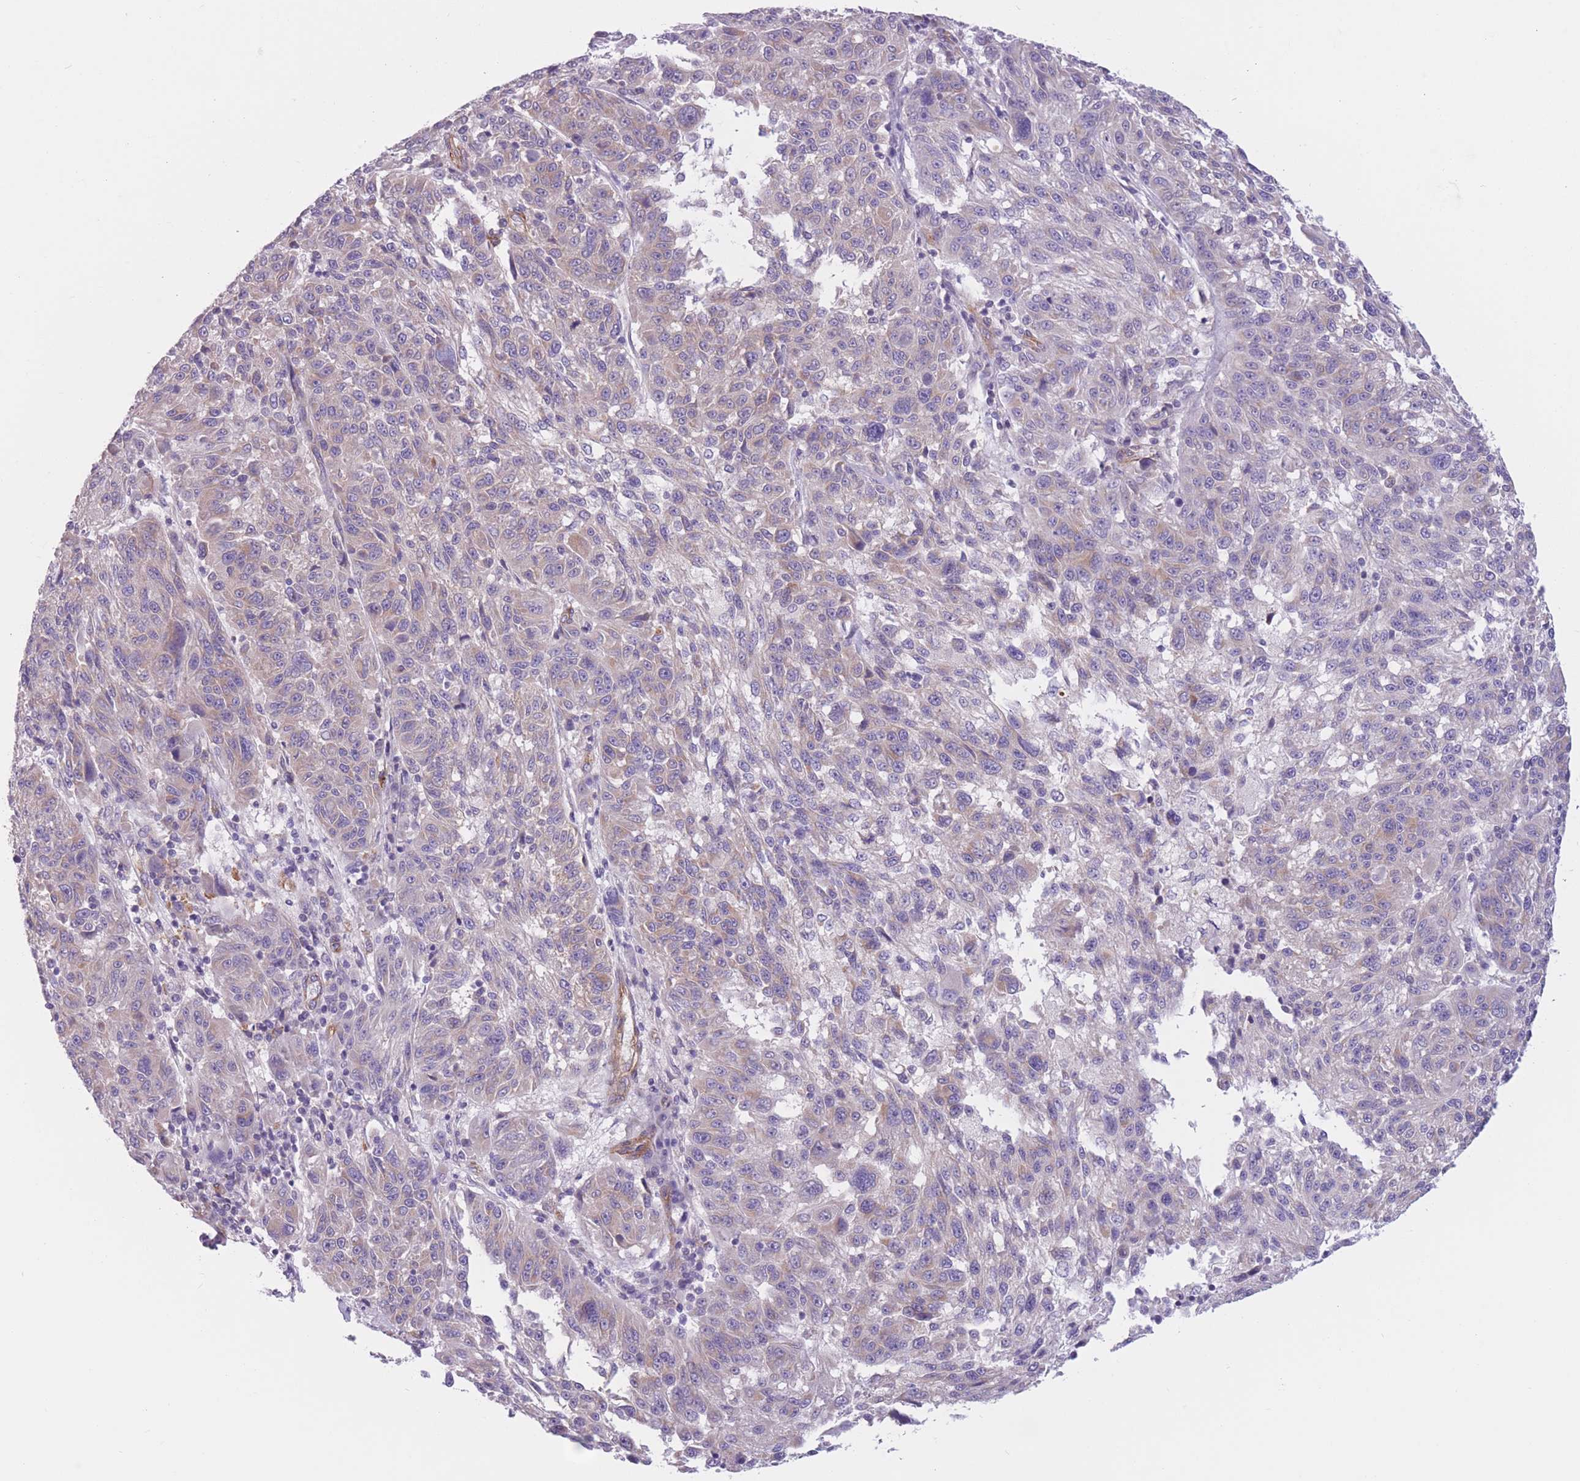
{"staining": {"intensity": "negative", "quantity": "none", "location": "none"}, "tissue": "melanoma", "cell_type": "Tumor cells", "image_type": "cancer", "snomed": [{"axis": "morphology", "description": "Malignant melanoma, NOS"}, {"axis": "topography", "description": "Skin"}], "caption": "Immunohistochemical staining of human melanoma exhibits no significant staining in tumor cells.", "gene": "SERPINB3", "patient": {"sex": "male", "age": 53}}